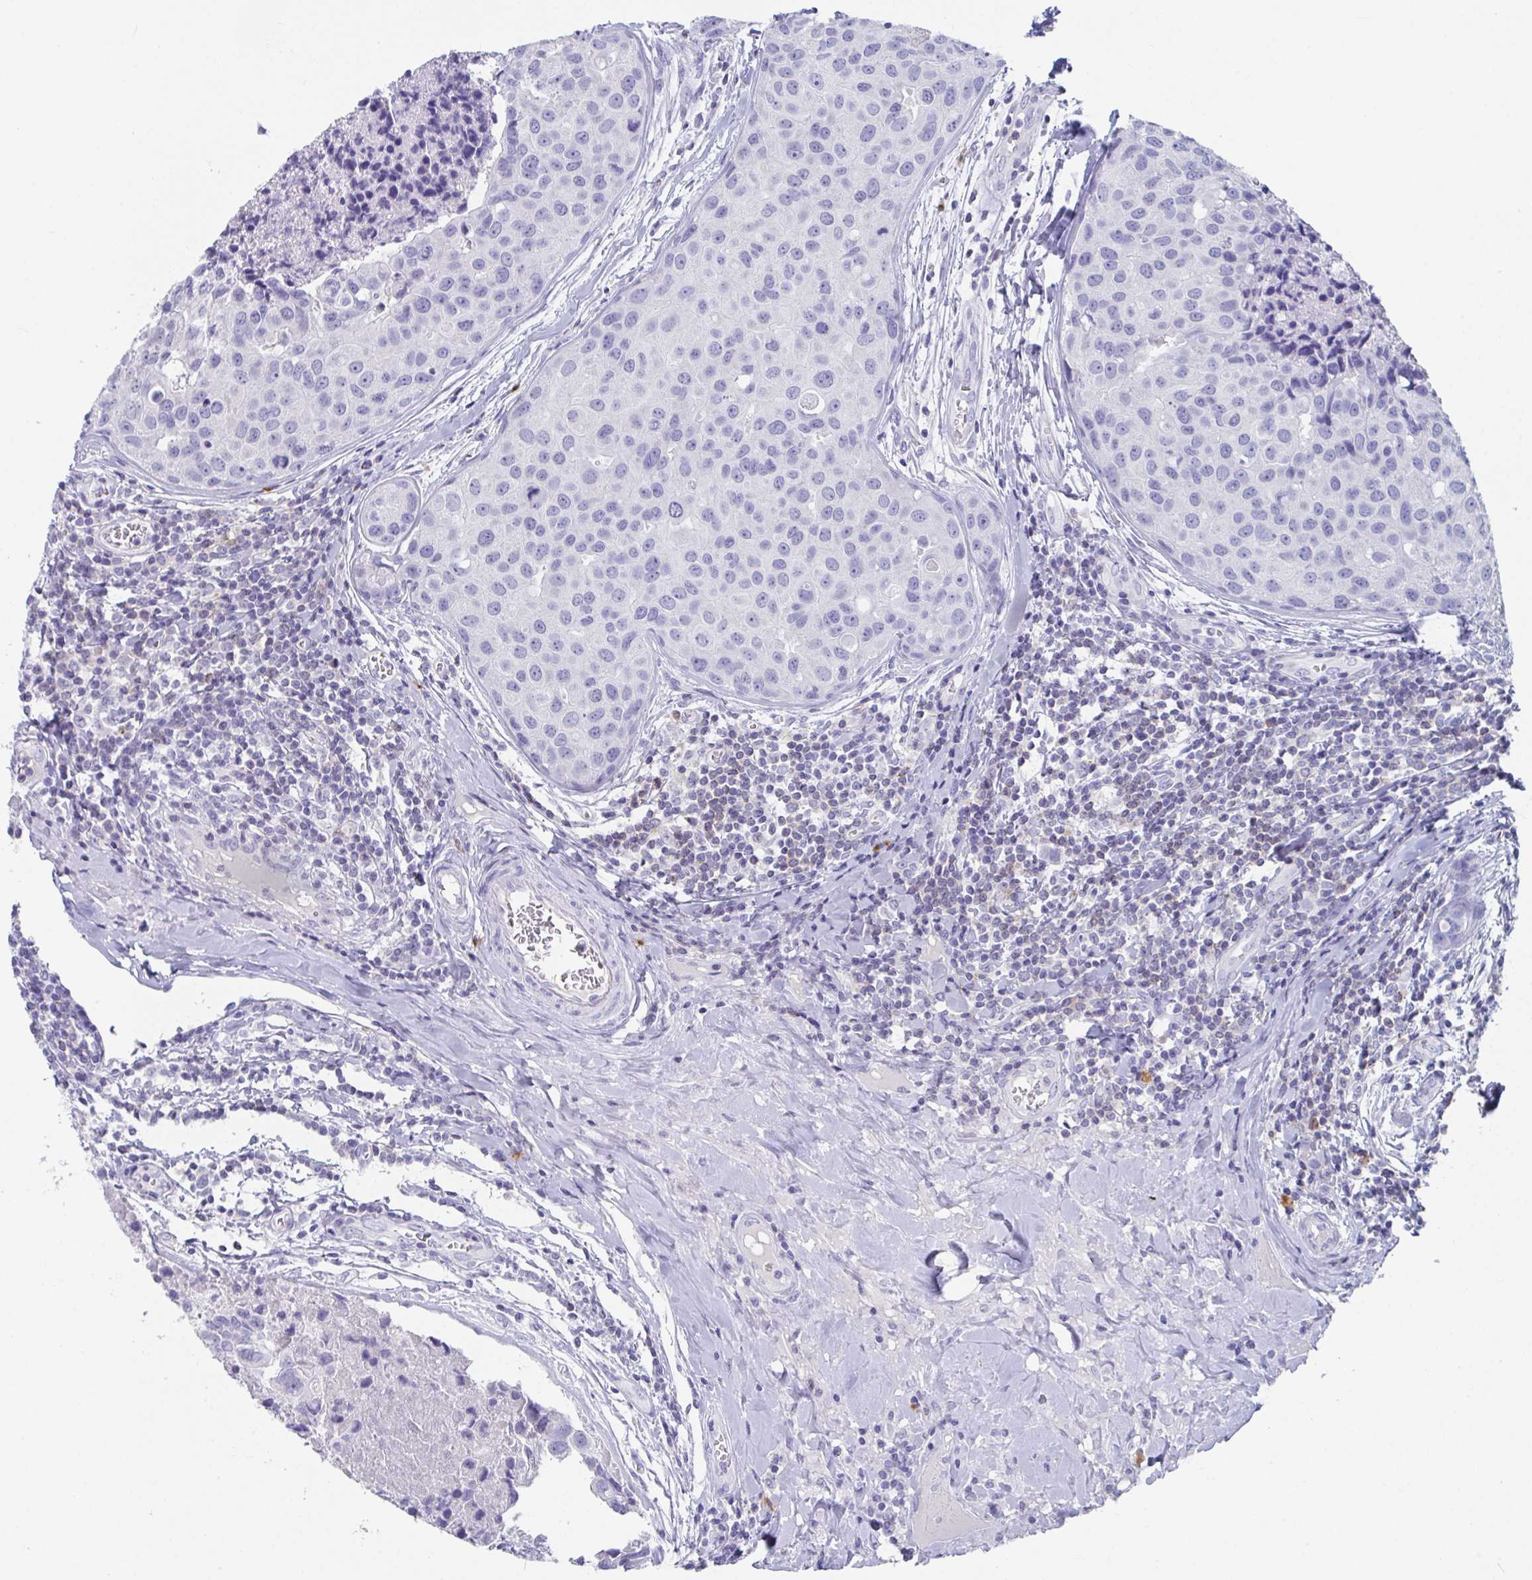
{"staining": {"intensity": "negative", "quantity": "none", "location": "none"}, "tissue": "breast cancer", "cell_type": "Tumor cells", "image_type": "cancer", "snomed": [{"axis": "morphology", "description": "Duct carcinoma"}, {"axis": "topography", "description": "Breast"}], "caption": "Human breast cancer stained for a protein using immunohistochemistry shows no expression in tumor cells.", "gene": "PLA2G1B", "patient": {"sex": "female", "age": 24}}